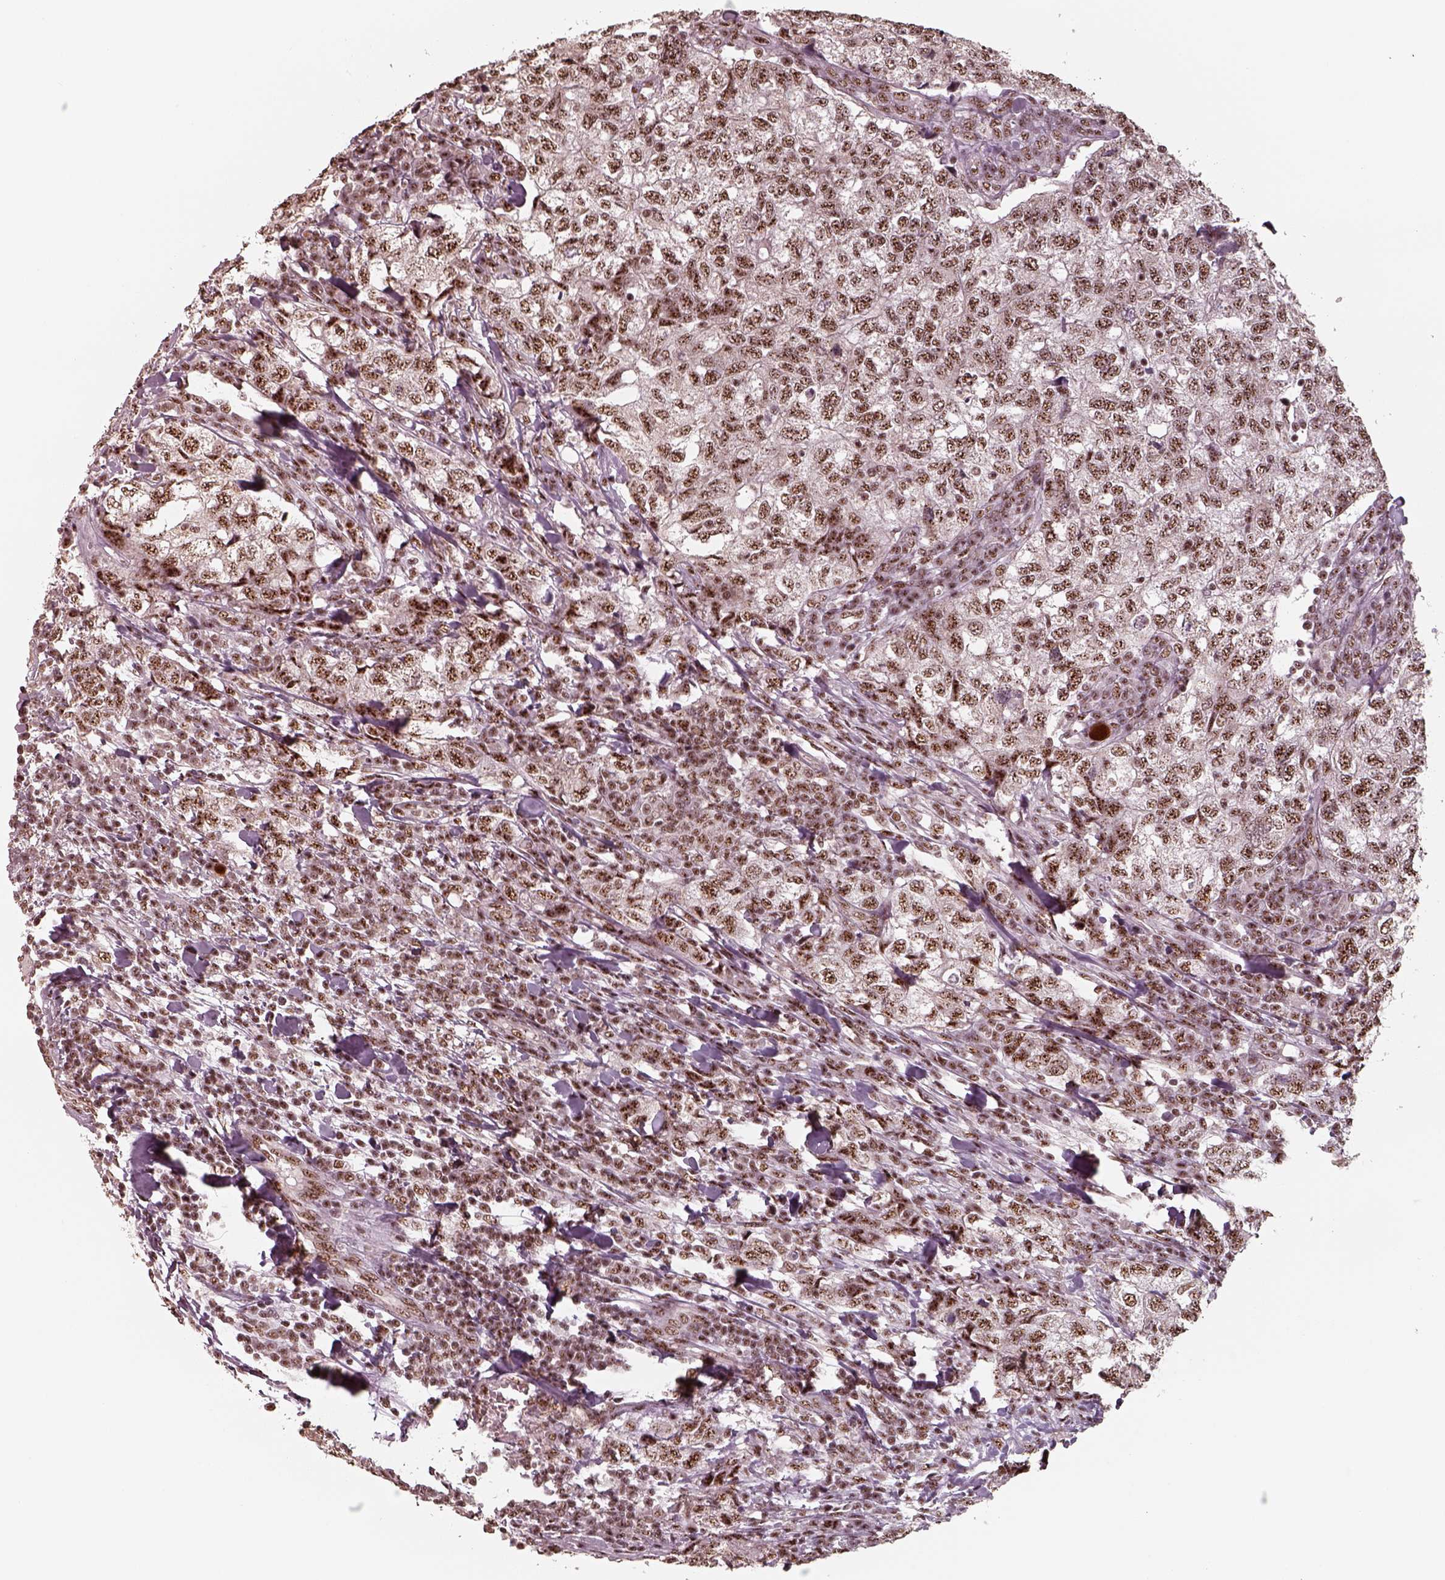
{"staining": {"intensity": "moderate", "quantity": ">75%", "location": "nuclear"}, "tissue": "breast cancer", "cell_type": "Tumor cells", "image_type": "cancer", "snomed": [{"axis": "morphology", "description": "Duct carcinoma"}, {"axis": "topography", "description": "Breast"}], "caption": "Breast cancer stained for a protein shows moderate nuclear positivity in tumor cells. The staining was performed using DAB (3,3'-diaminobenzidine), with brown indicating positive protein expression. Nuclei are stained blue with hematoxylin.", "gene": "ATXN7L3", "patient": {"sex": "female", "age": 30}}